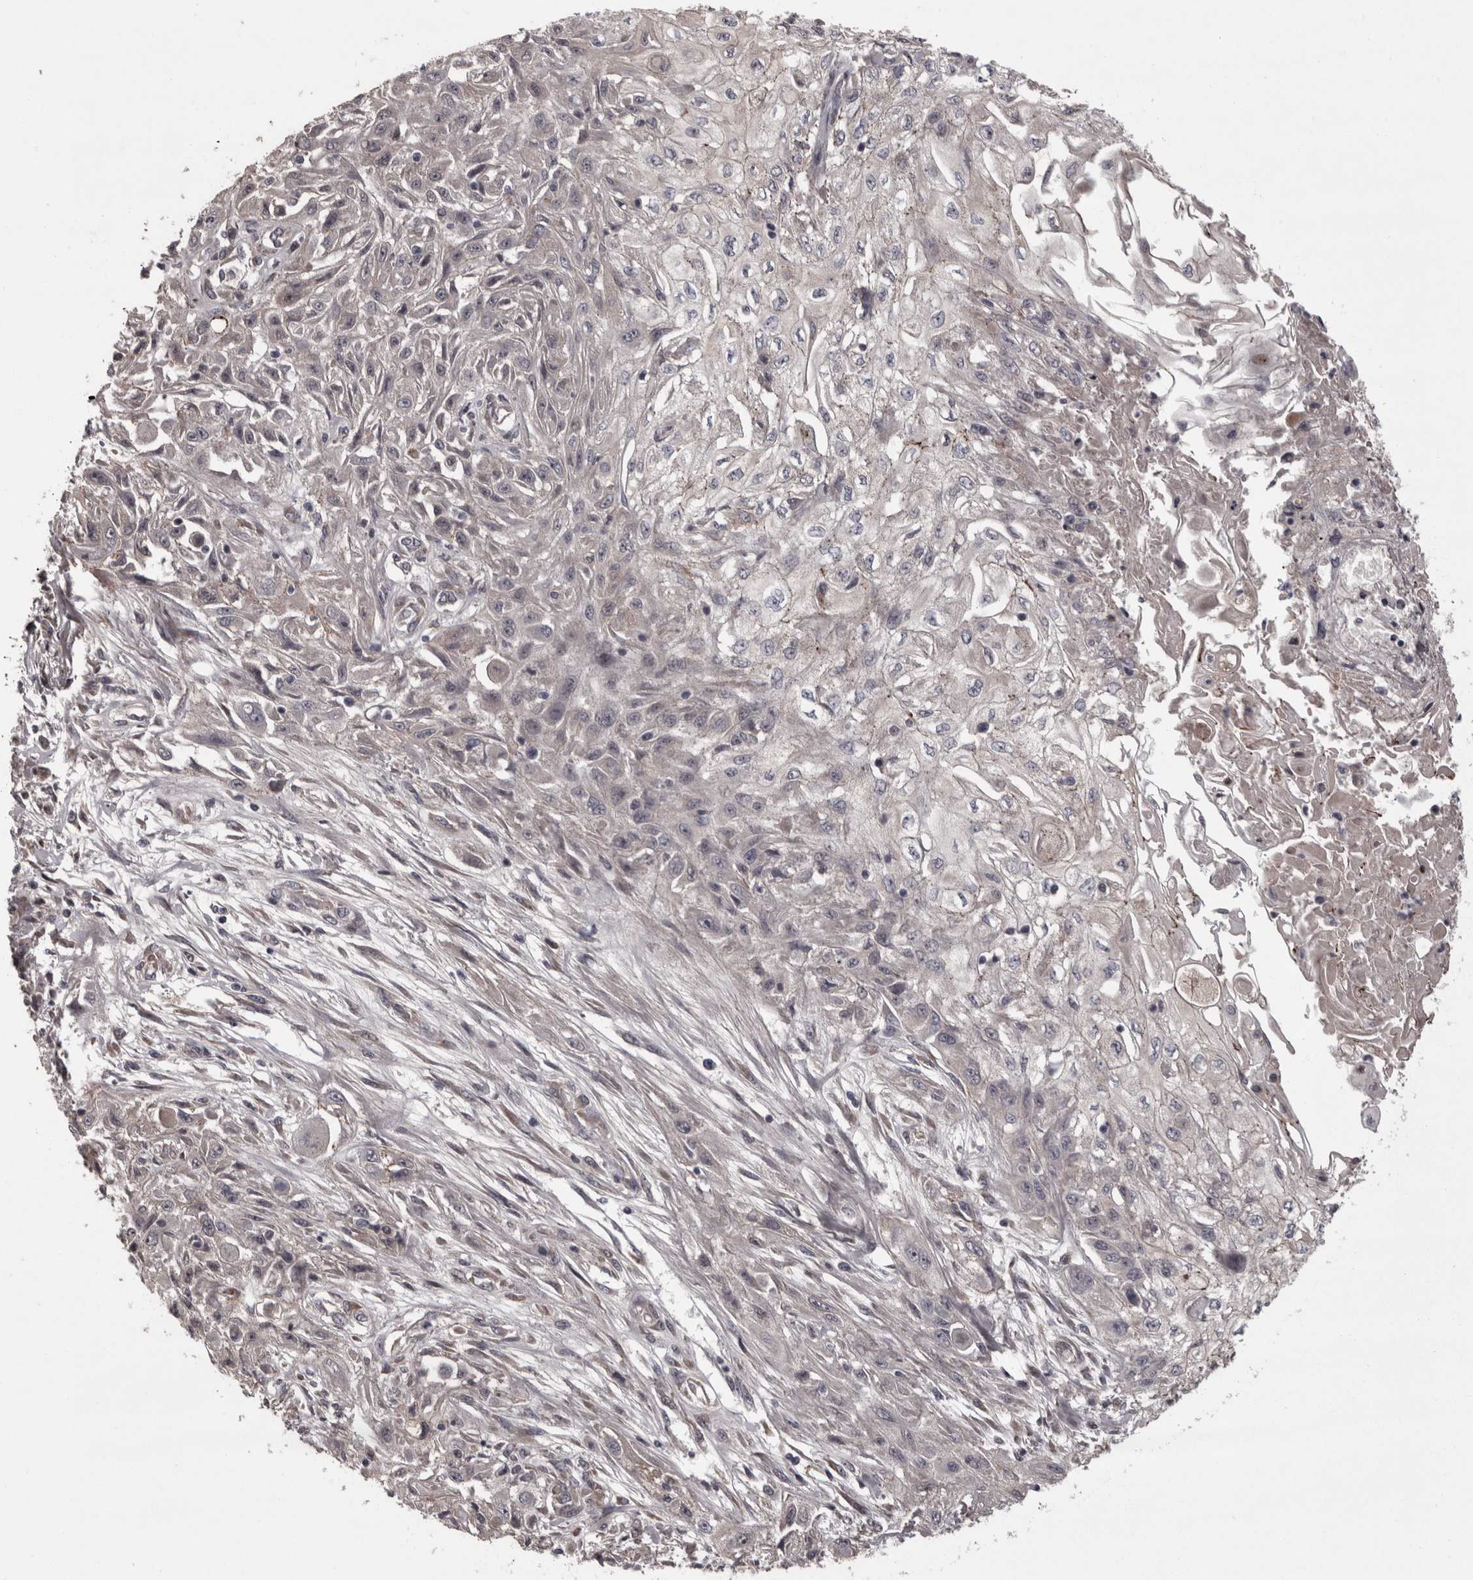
{"staining": {"intensity": "negative", "quantity": "none", "location": "none"}, "tissue": "skin cancer", "cell_type": "Tumor cells", "image_type": "cancer", "snomed": [{"axis": "morphology", "description": "Squamous cell carcinoma, NOS"}, {"axis": "morphology", "description": "Squamous cell carcinoma, metastatic, NOS"}, {"axis": "topography", "description": "Skin"}, {"axis": "topography", "description": "Lymph node"}], "caption": "Protein analysis of squamous cell carcinoma (skin) displays no significant staining in tumor cells.", "gene": "PCDH17", "patient": {"sex": "male", "age": 75}}